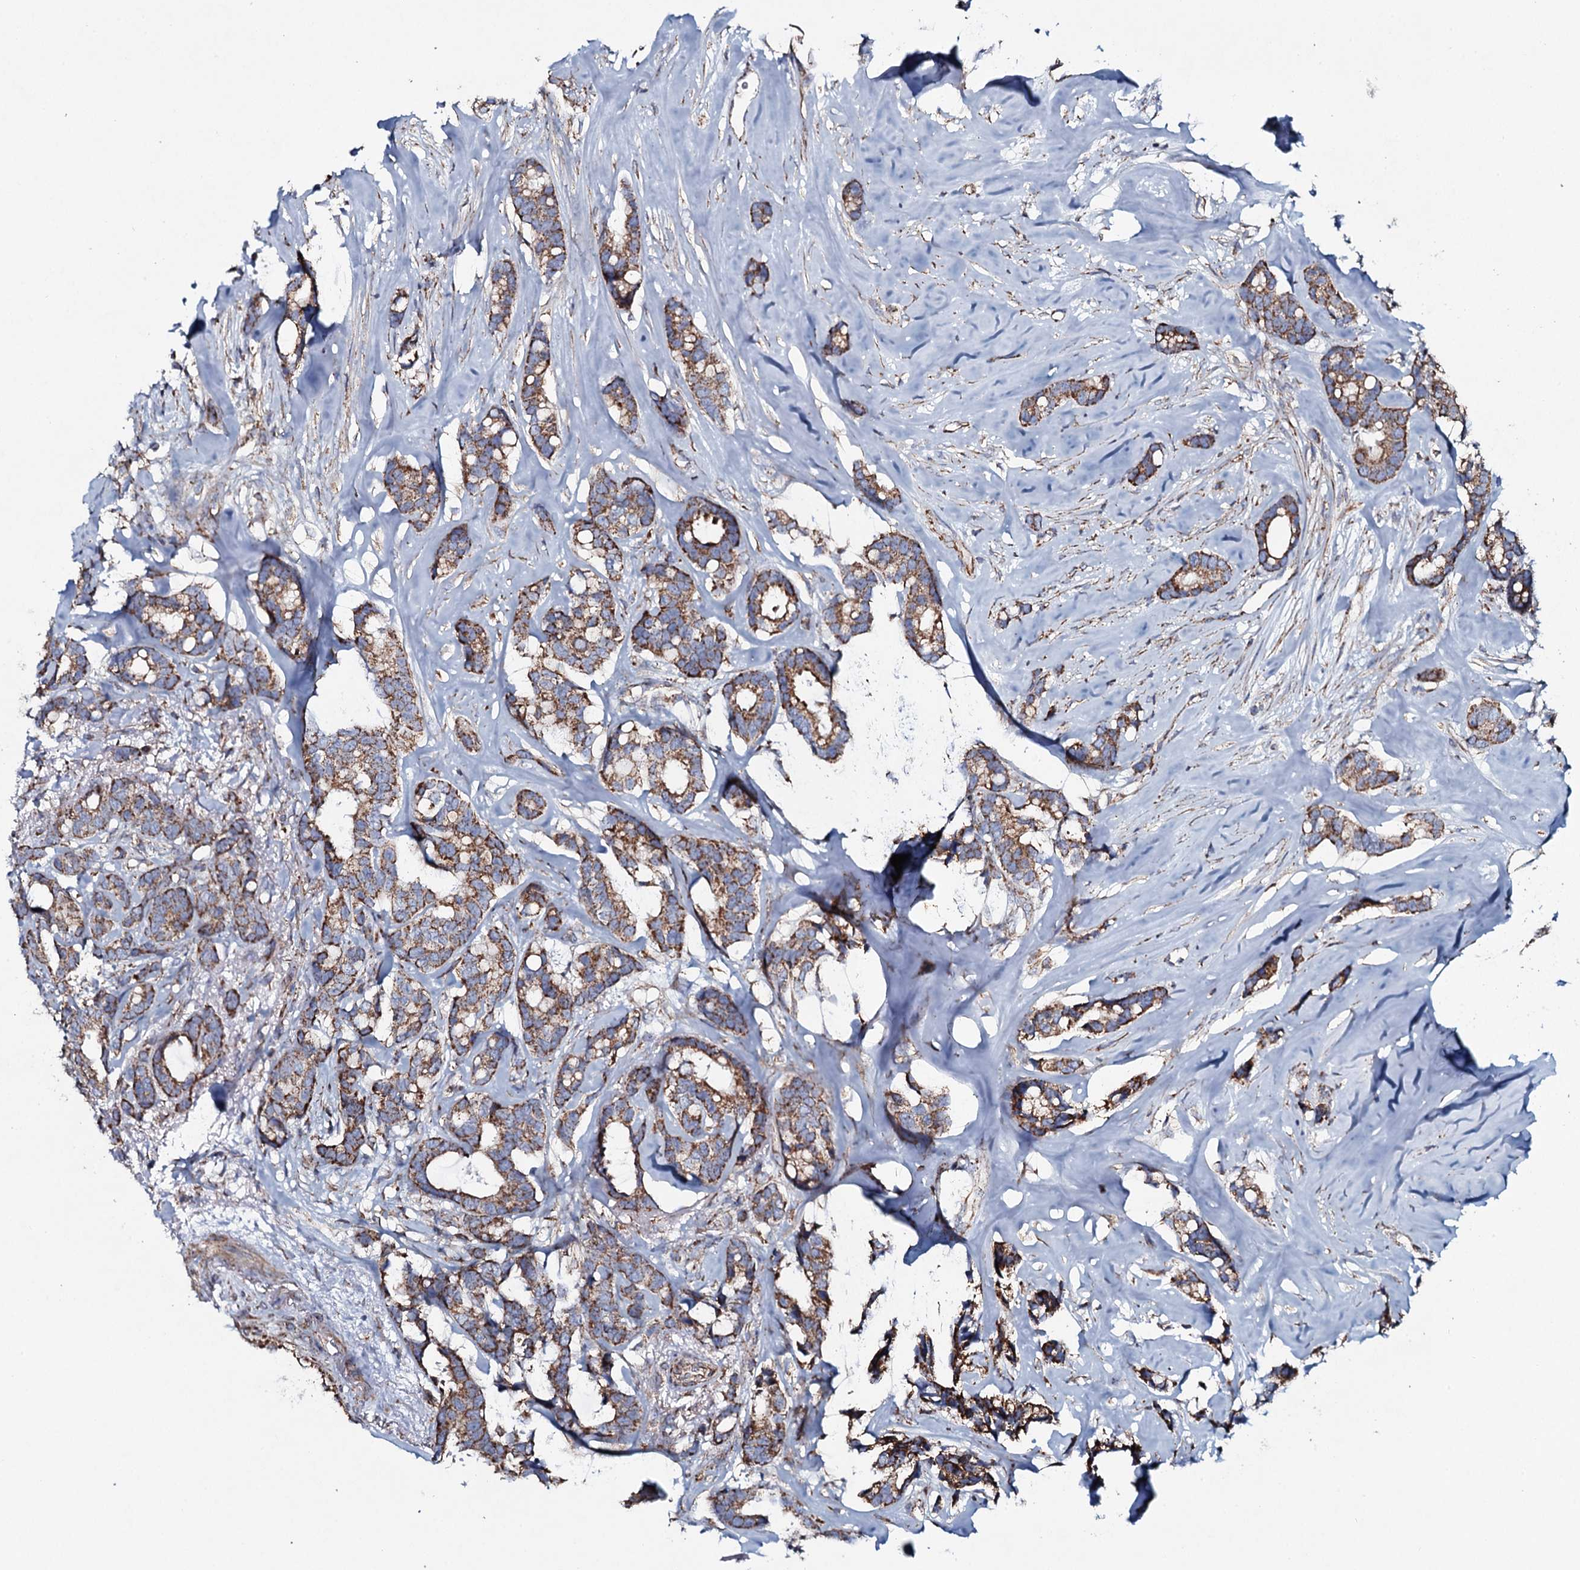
{"staining": {"intensity": "moderate", "quantity": ">75%", "location": "cytoplasmic/membranous"}, "tissue": "breast cancer", "cell_type": "Tumor cells", "image_type": "cancer", "snomed": [{"axis": "morphology", "description": "Duct carcinoma"}, {"axis": "topography", "description": "Breast"}], "caption": "Immunohistochemical staining of breast cancer (infiltrating ductal carcinoma) exhibits moderate cytoplasmic/membranous protein staining in about >75% of tumor cells.", "gene": "EVC2", "patient": {"sex": "female", "age": 87}}